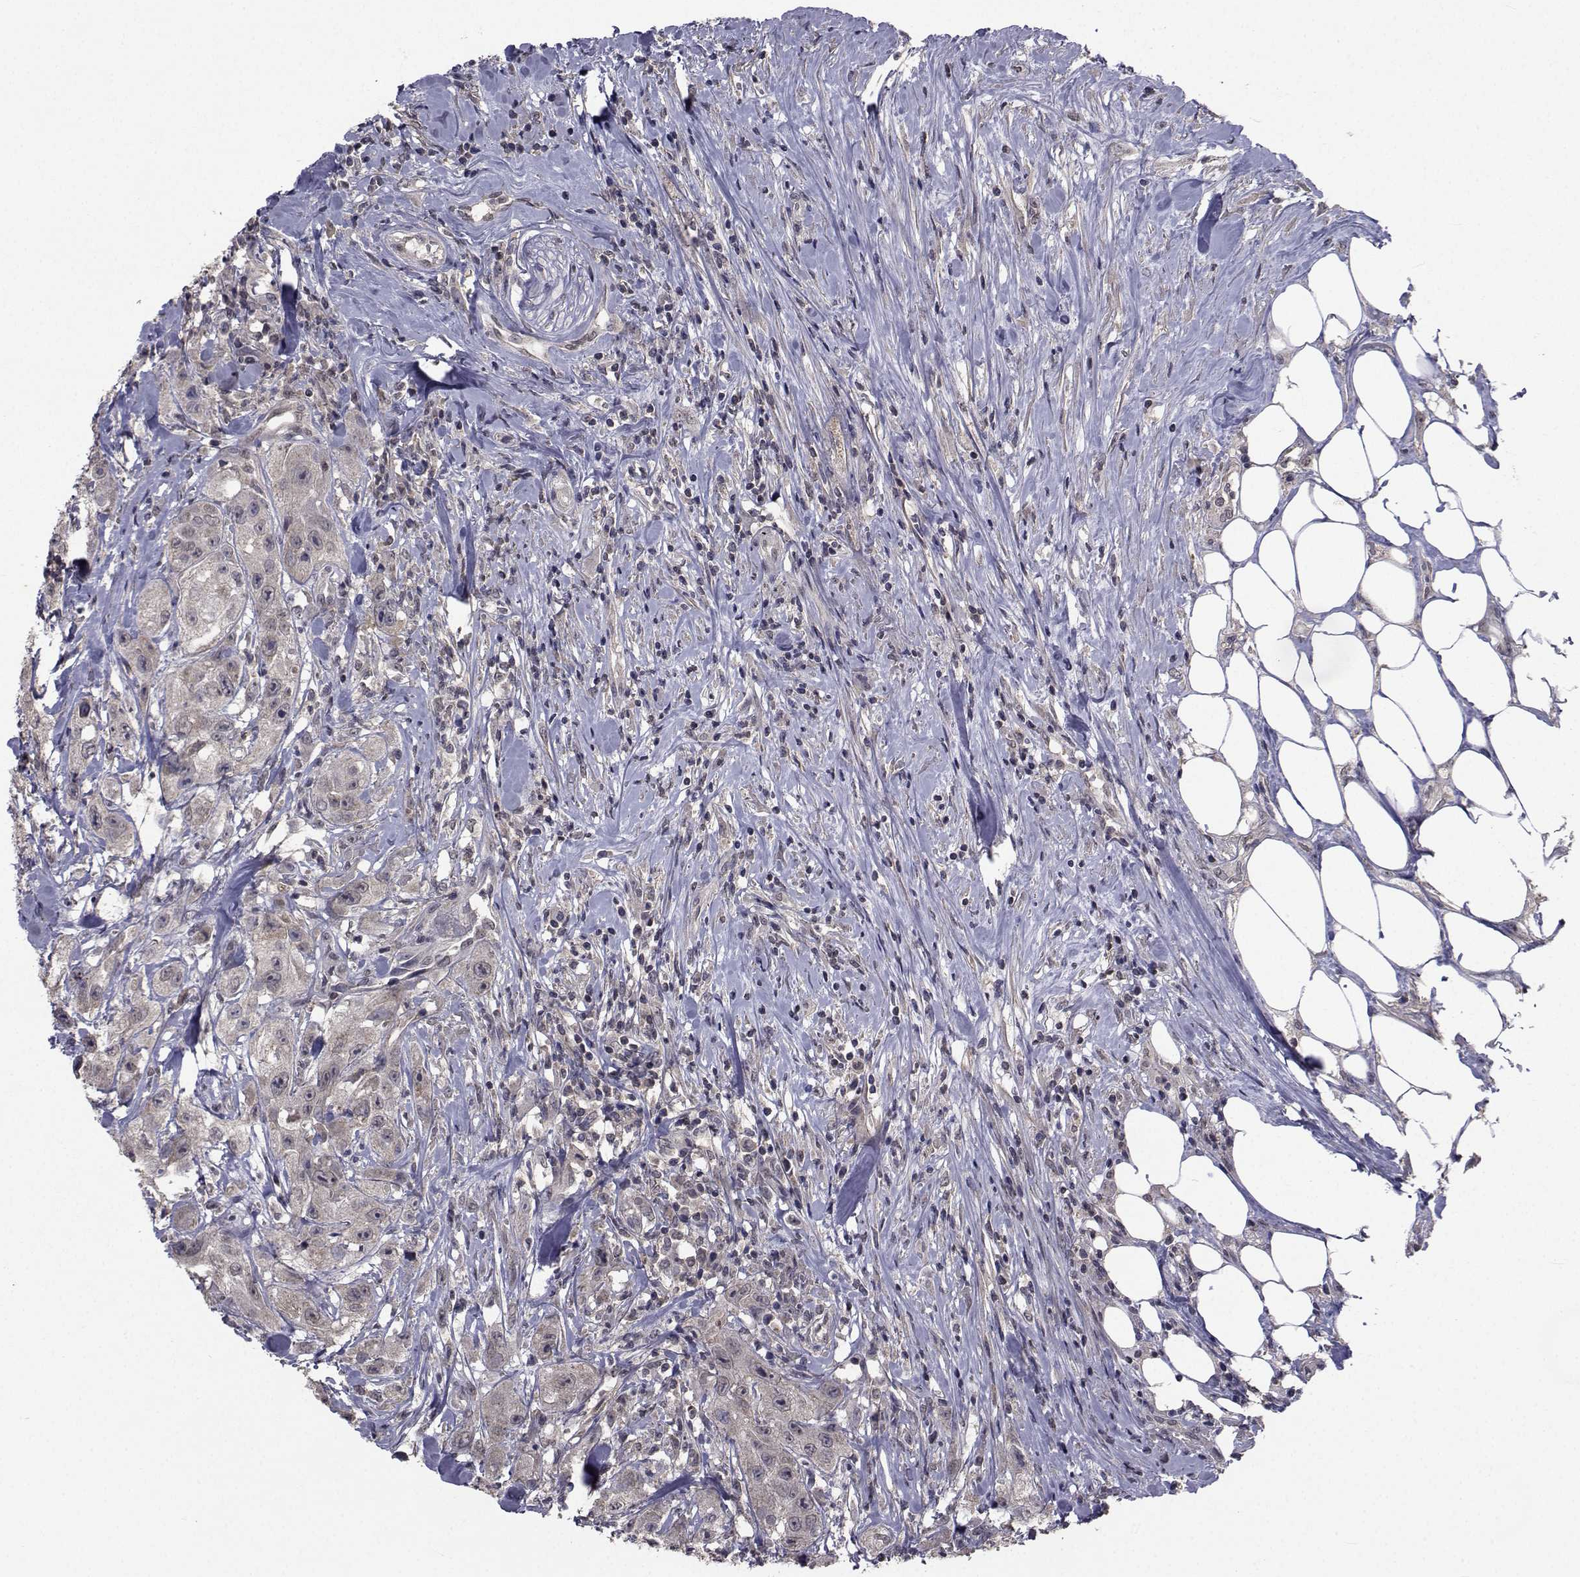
{"staining": {"intensity": "weak", "quantity": ">75%", "location": "cytoplasmic/membranous"}, "tissue": "urothelial cancer", "cell_type": "Tumor cells", "image_type": "cancer", "snomed": [{"axis": "morphology", "description": "Urothelial carcinoma, High grade"}, {"axis": "topography", "description": "Urinary bladder"}], "caption": "Human urothelial cancer stained for a protein (brown) shows weak cytoplasmic/membranous positive positivity in about >75% of tumor cells.", "gene": "CYP2S1", "patient": {"sex": "male", "age": 79}}